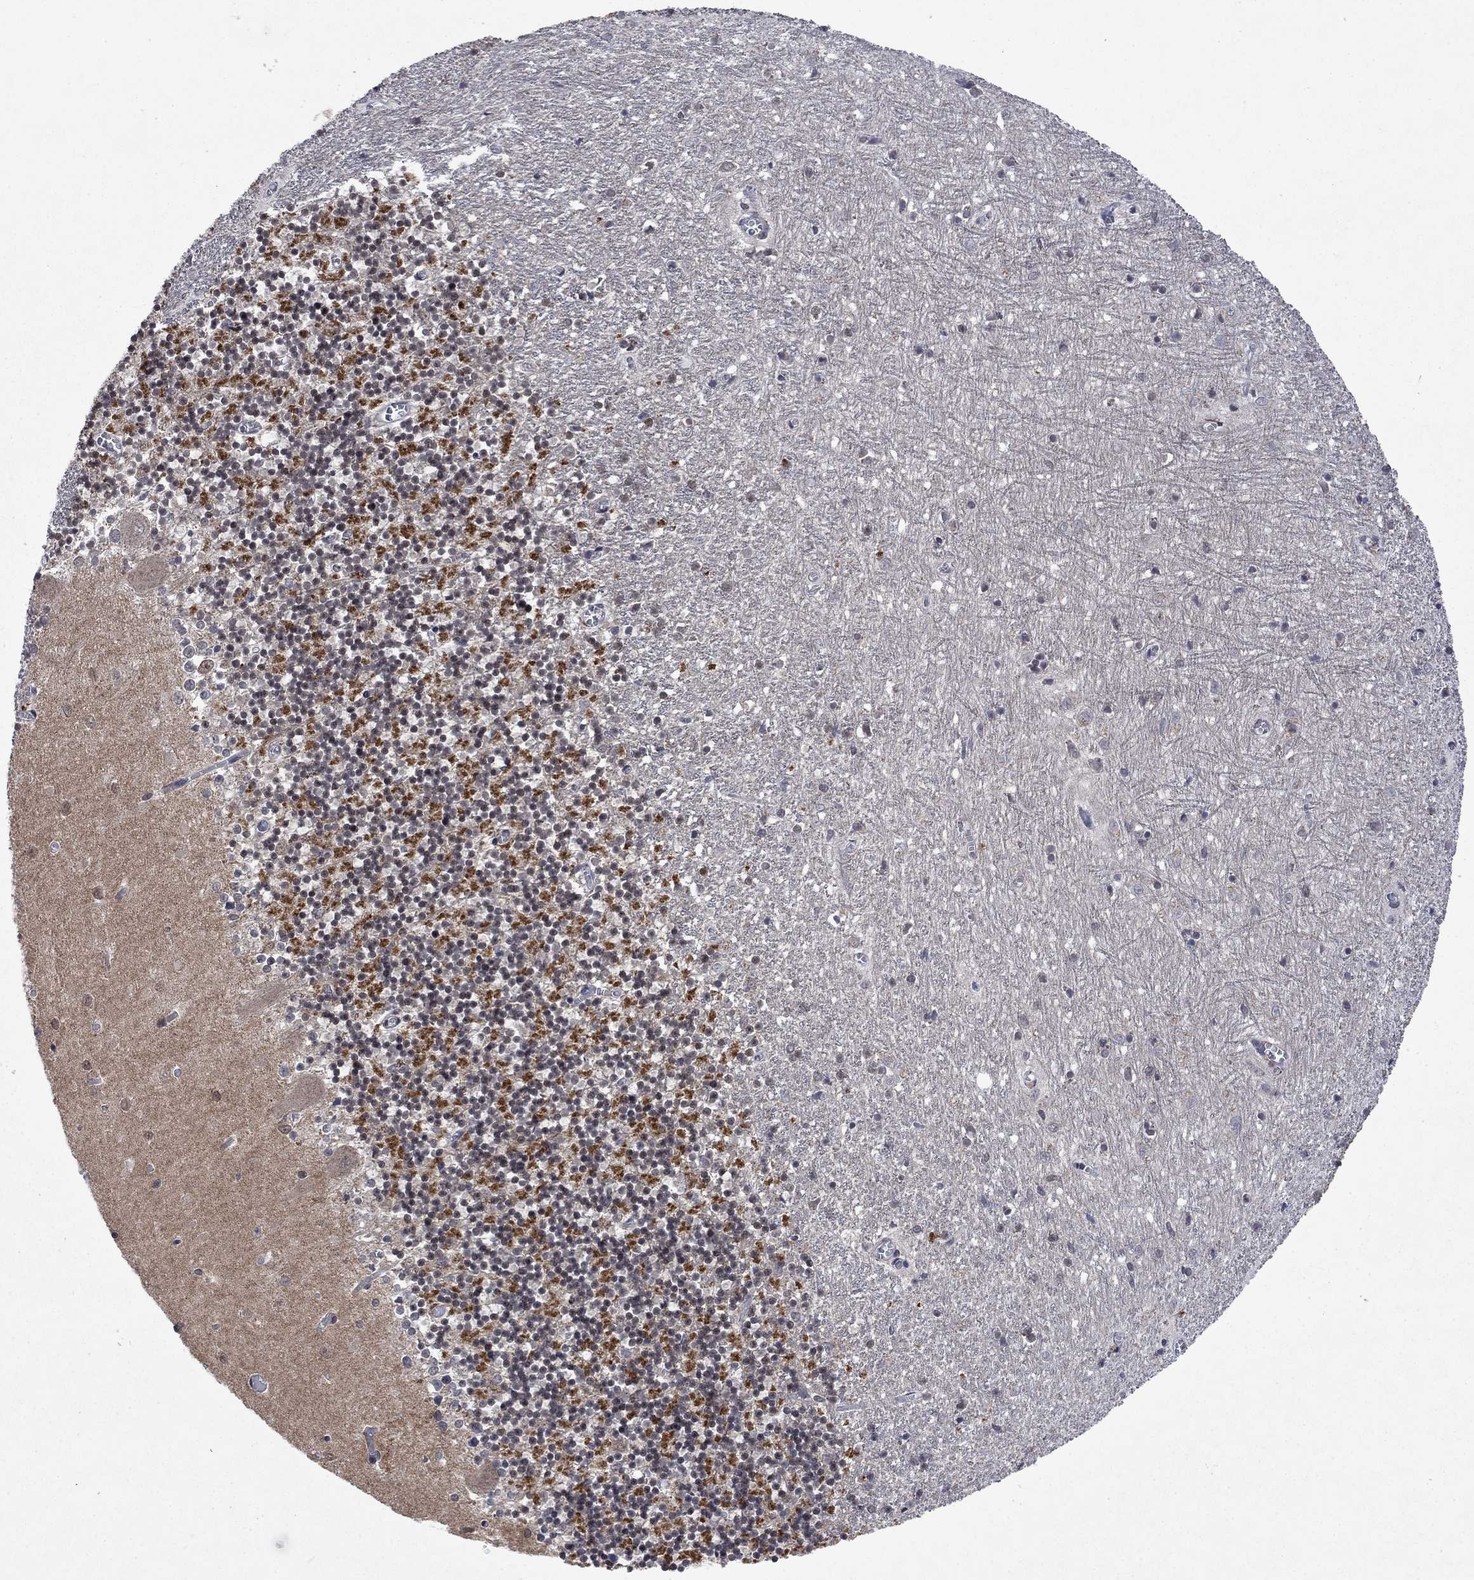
{"staining": {"intensity": "negative", "quantity": "none", "location": "none"}, "tissue": "cerebellum", "cell_type": "Cells in granular layer", "image_type": "normal", "snomed": [{"axis": "morphology", "description": "Normal tissue, NOS"}, {"axis": "topography", "description": "Cerebellum"}], "caption": "Immunohistochemistry (IHC) histopathology image of unremarkable human cerebellum stained for a protein (brown), which displays no positivity in cells in granular layer.", "gene": "PPP1R9A", "patient": {"sex": "female", "age": 64}}